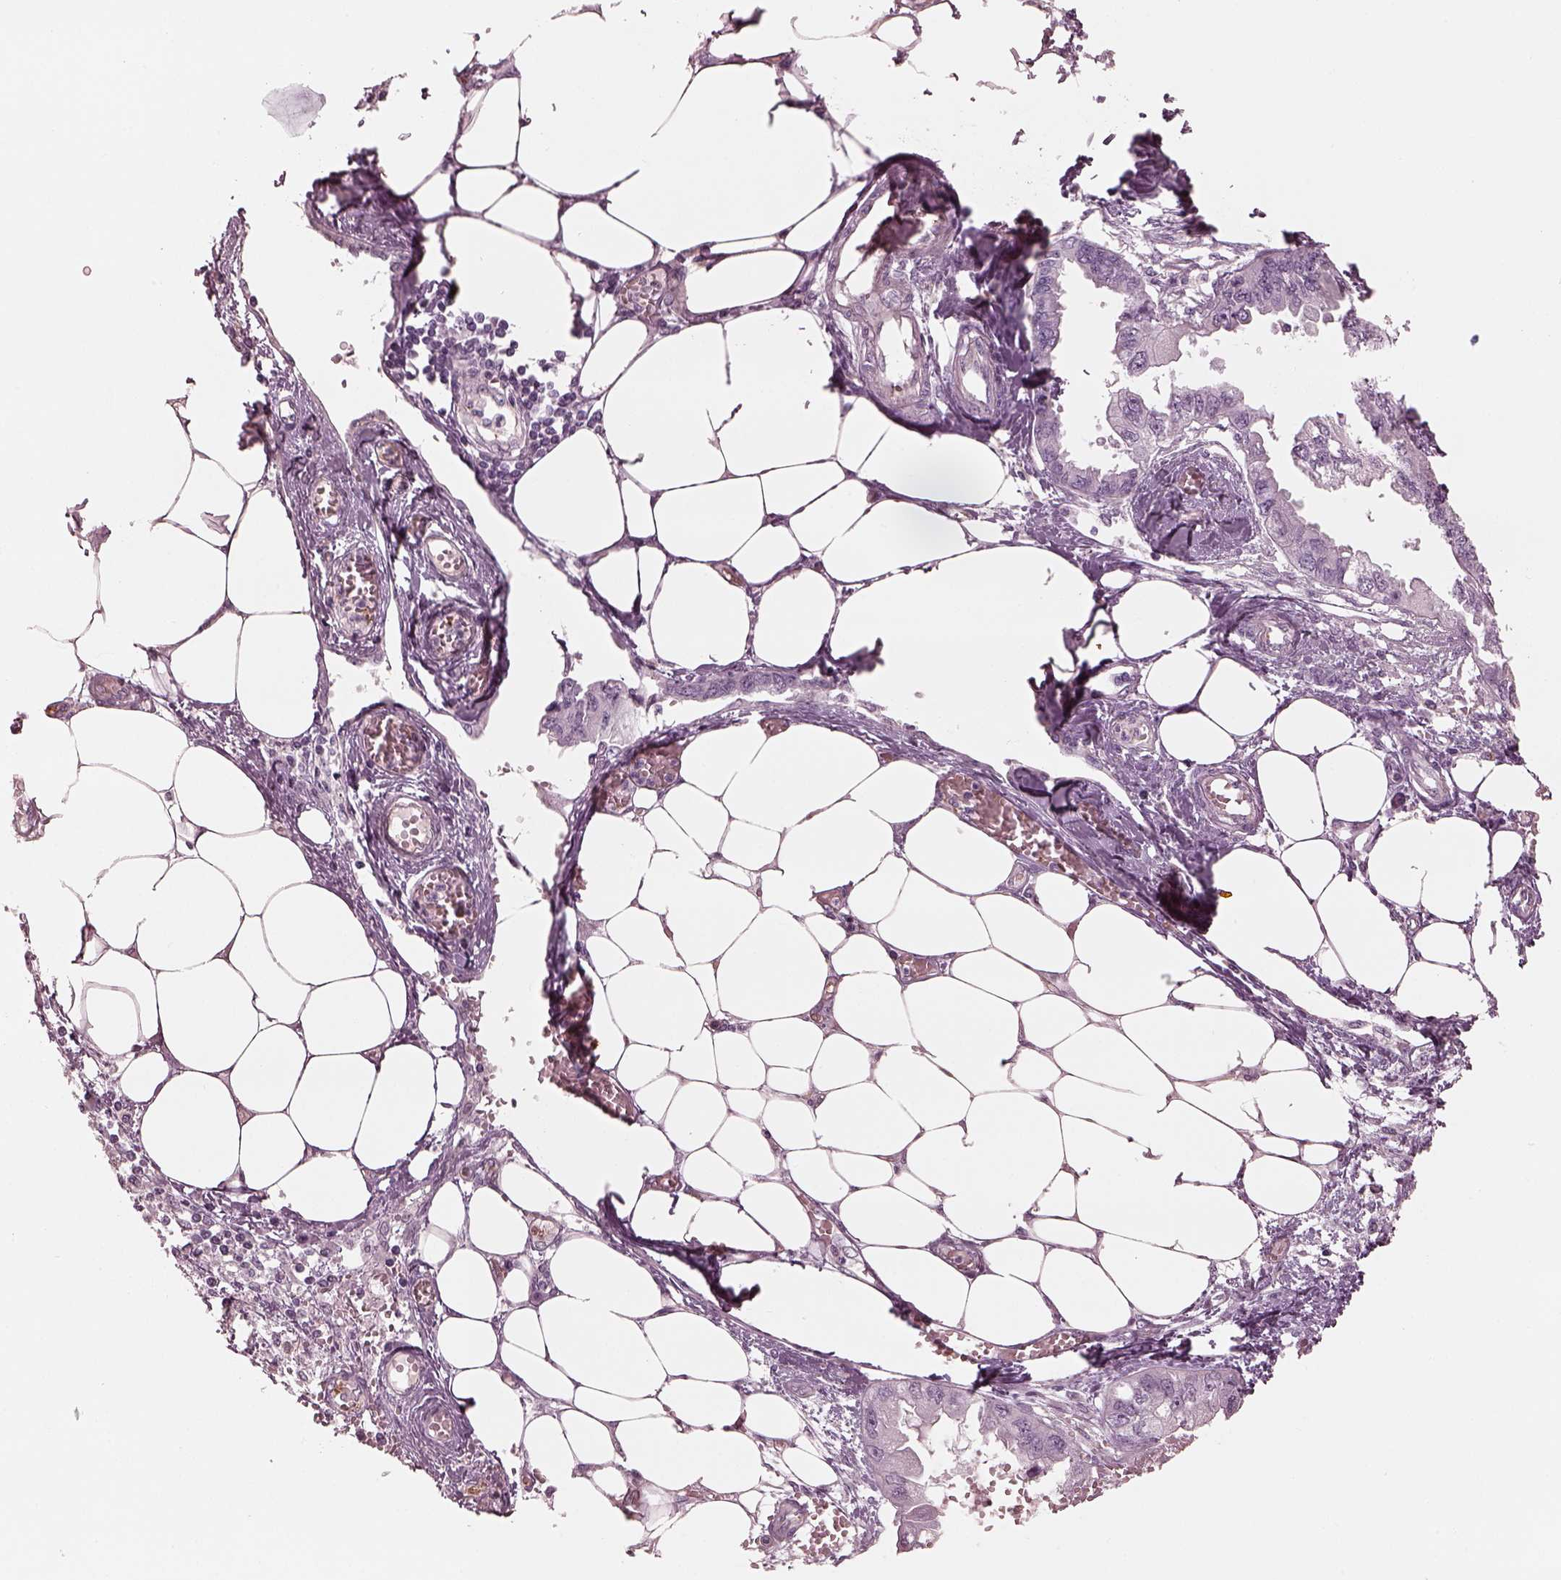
{"staining": {"intensity": "negative", "quantity": "none", "location": "none"}, "tissue": "endometrial cancer", "cell_type": "Tumor cells", "image_type": "cancer", "snomed": [{"axis": "morphology", "description": "Adenocarcinoma, NOS"}, {"axis": "morphology", "description": "Adenocarcinoma, metastatic, NOS"}, {"axis": "topography", "description": "Adipose tissue"}, {"axis": "topography", "description": "Endometrium"}], "caption": "Endometrial cancer was stained to show a protein in brown. There is no significant staining in tumor cells.", "gene": "EIF4E1B", "patient": {"sex": "female", "age": 67}}